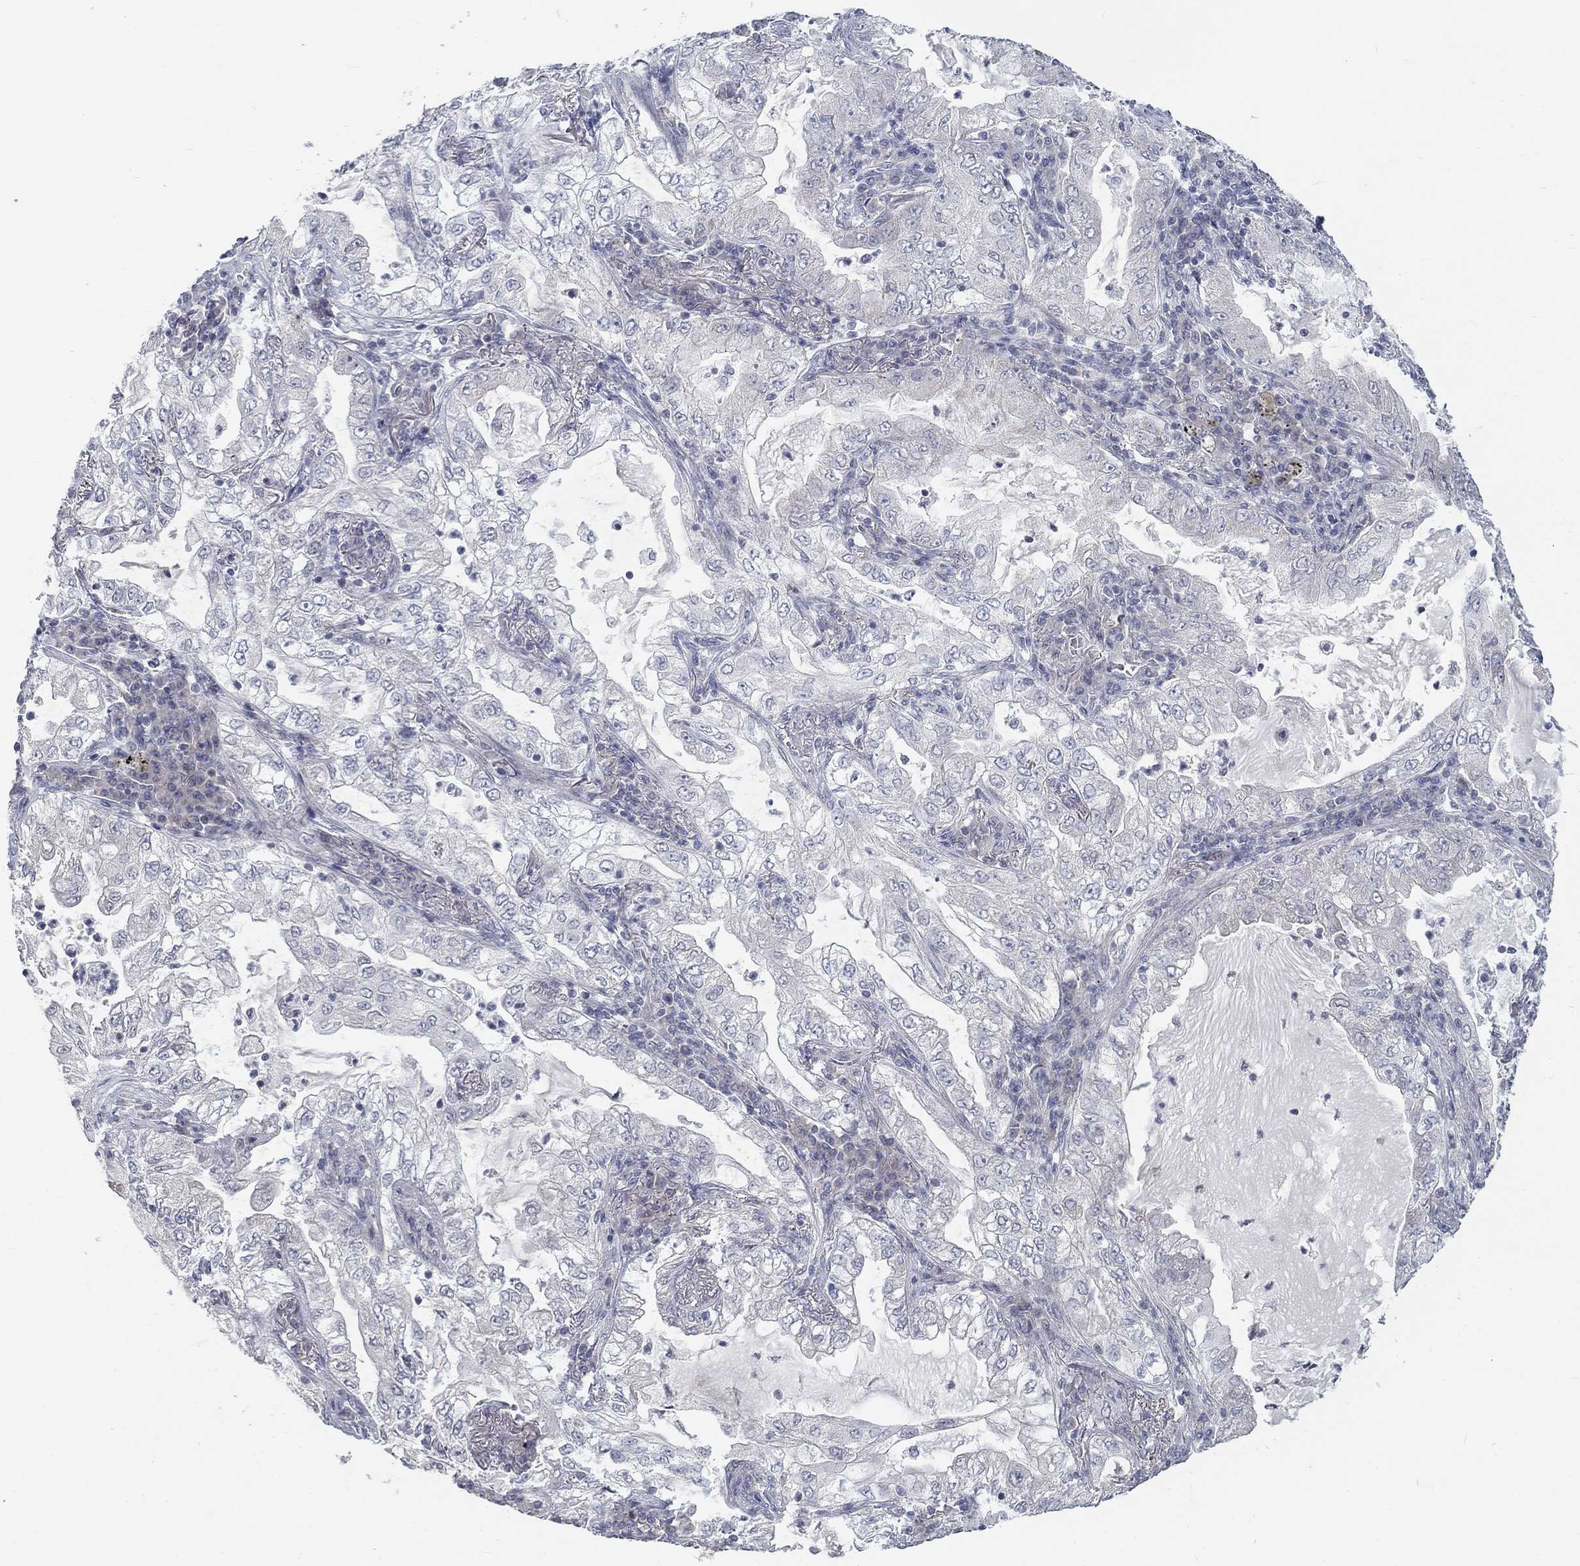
{"staining": {"intensity": "negative", "quantity": "none", "location": "none"}, "tissue": "lung cancer", "cell_type": "Tumor cells", "image_type": "cancer", "snomed": [{"axis": "morphology", "description": "Adenocarcinoma, NOS"}, {"axis": "topography", "description": "Lung"}], "caption": "IHC histopathology image of human lung adenocarcinoma stained for a protein (brown), which reveals no expression in tumor cells.", "gene": "ATP1A3", "patient": {"sex": "female", "age": 73}}